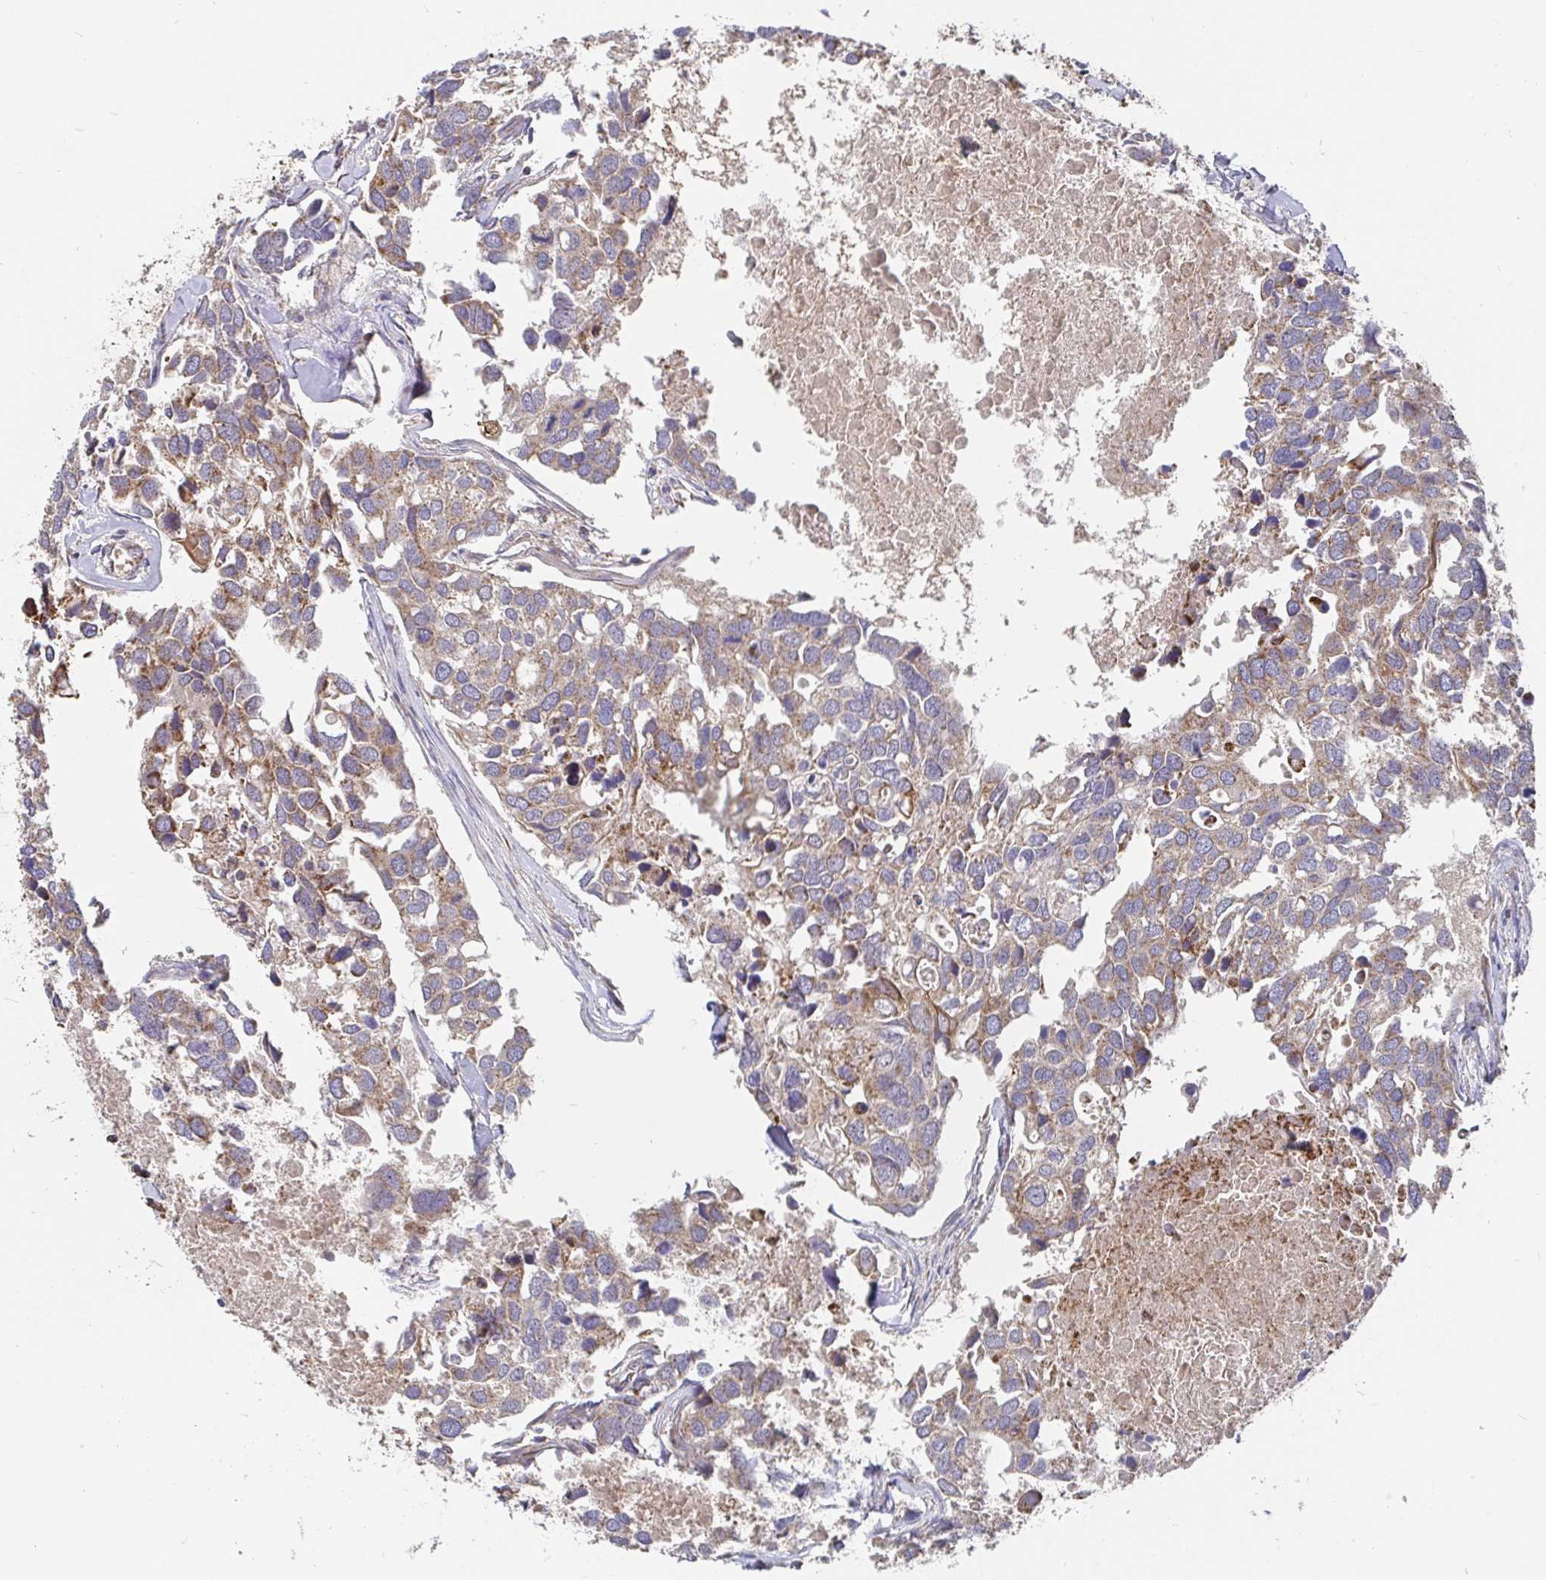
{"staining": {"intensity": "moderate", "quantity": ">75%", "location": "cytoplasmic/membranous"}, "tissue": "breast cancer", "cell_type": "Tumor cells", "image_type": "cancer", "snomed": [{"axis": "morphology", "description": "Duct carcinoma"}, {"axis": "topography", "description": "Breast"}], "caption": "Intraductal carcinoma (breast) stained for a protein (brown) displays moderate cytoplasmic/membranous positive expression in approximately >75% of tumor cells.", "gene": "PDF", "patient": {"sex": "female", "age": 83}}